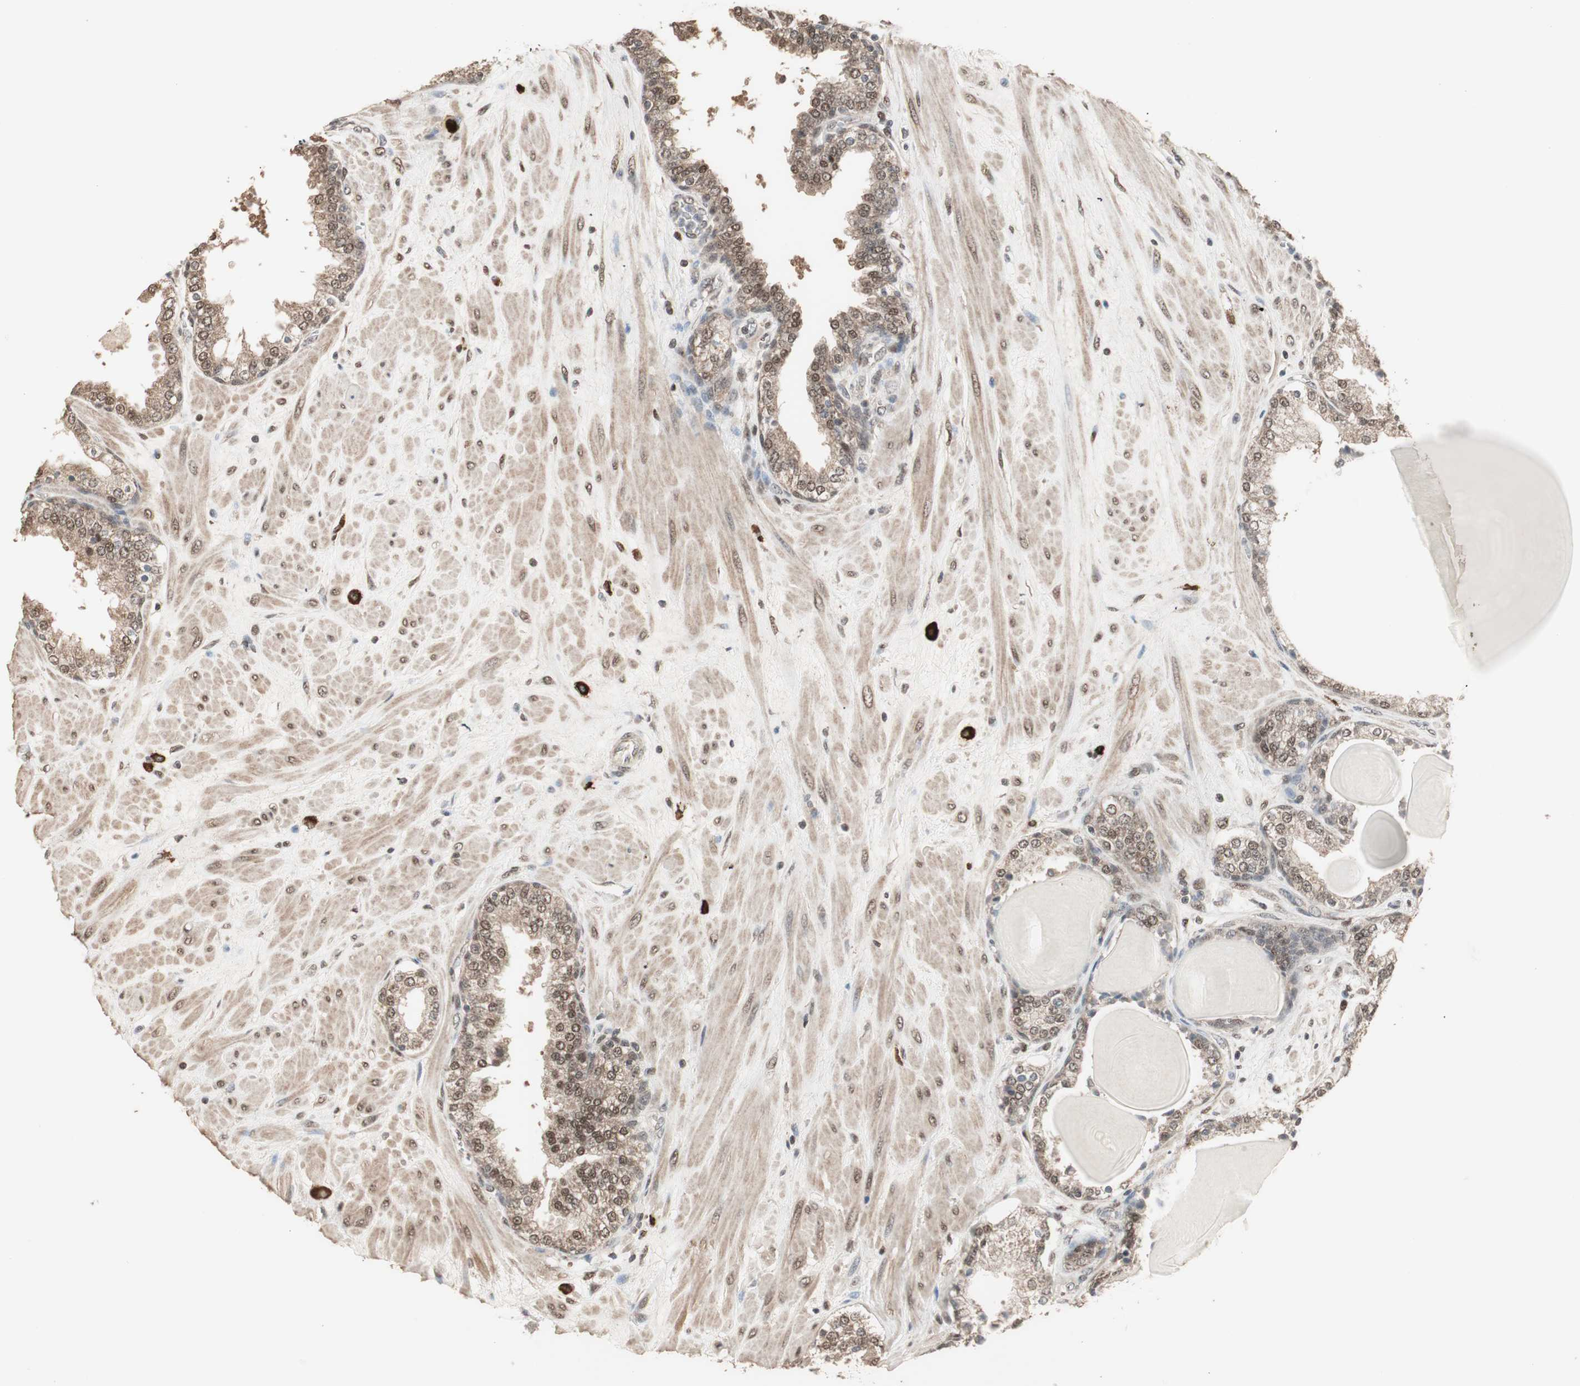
{"staining": {"intensity": "moderate", "quantity": ">75%", "location": "nuclear"}, "tissue": "prostate", "cell_type": "Glandular cells", "image_type": "normal", "snomed": [{"axis": "morphology", "description": "Normal tissue, NOS"}, {"axis": "topography", "description": "Prostate"}], "caption": "The photomicrograph displays immunohistochemical staining of normal prostate. There is moderate nuclear expression is present in about >75% of glandular cells.", "gene": "ZHX2", "patient": {"sex": "male", "age": 51}}